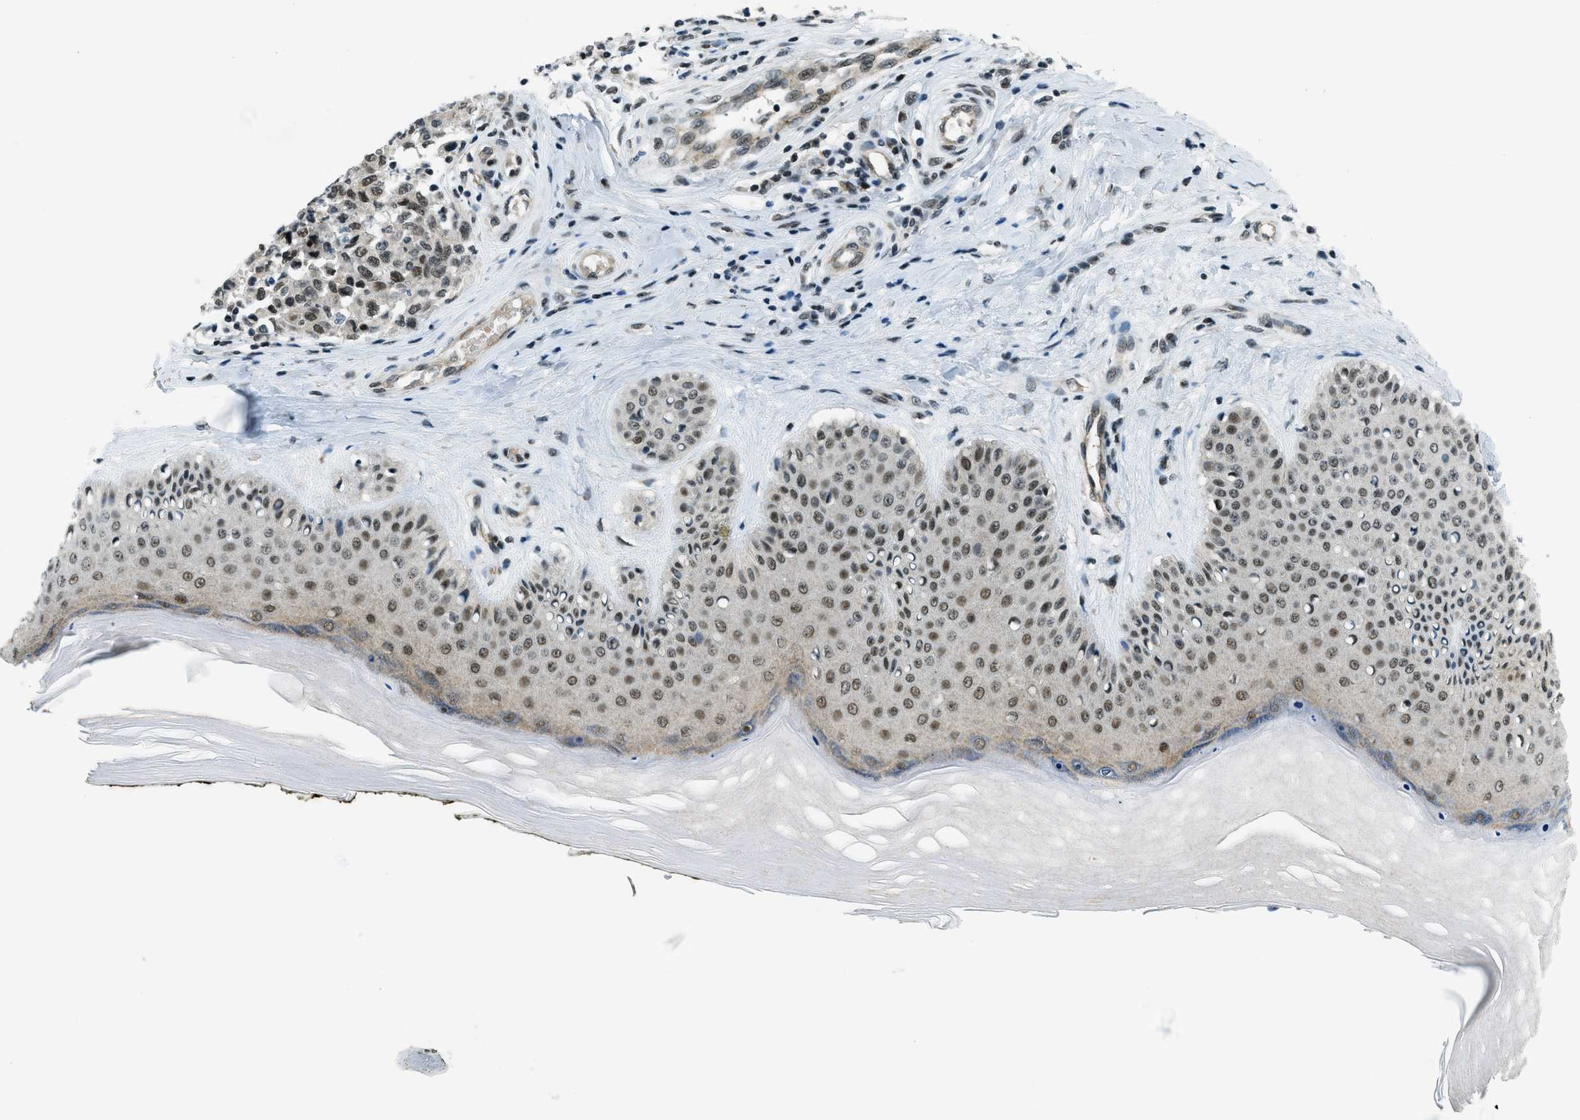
{"staining": {"intensity": "weak", "quantity": ">75%", "location": "nuclear"}, "tissue": "melanoma", "cell_type": "Tumor cells", "image_type": "cancer", "snomed": [{"axis": "morphology", "description": "Malignant melanoma, NOS"}, {"axis": "topography", "description": "Skin"}], "caption": "A brown stain labels weak nuclear staining of a protein in malignant melanoma tumor cells. The staining is performed using DAB (3,3'-diaminobenzidine) brown chromogen to label protein expression. The nuclei are counter-stained blue using hematoxylin.", "gene": "KLF6", "patient": {"sex": "female", "age": 64}}